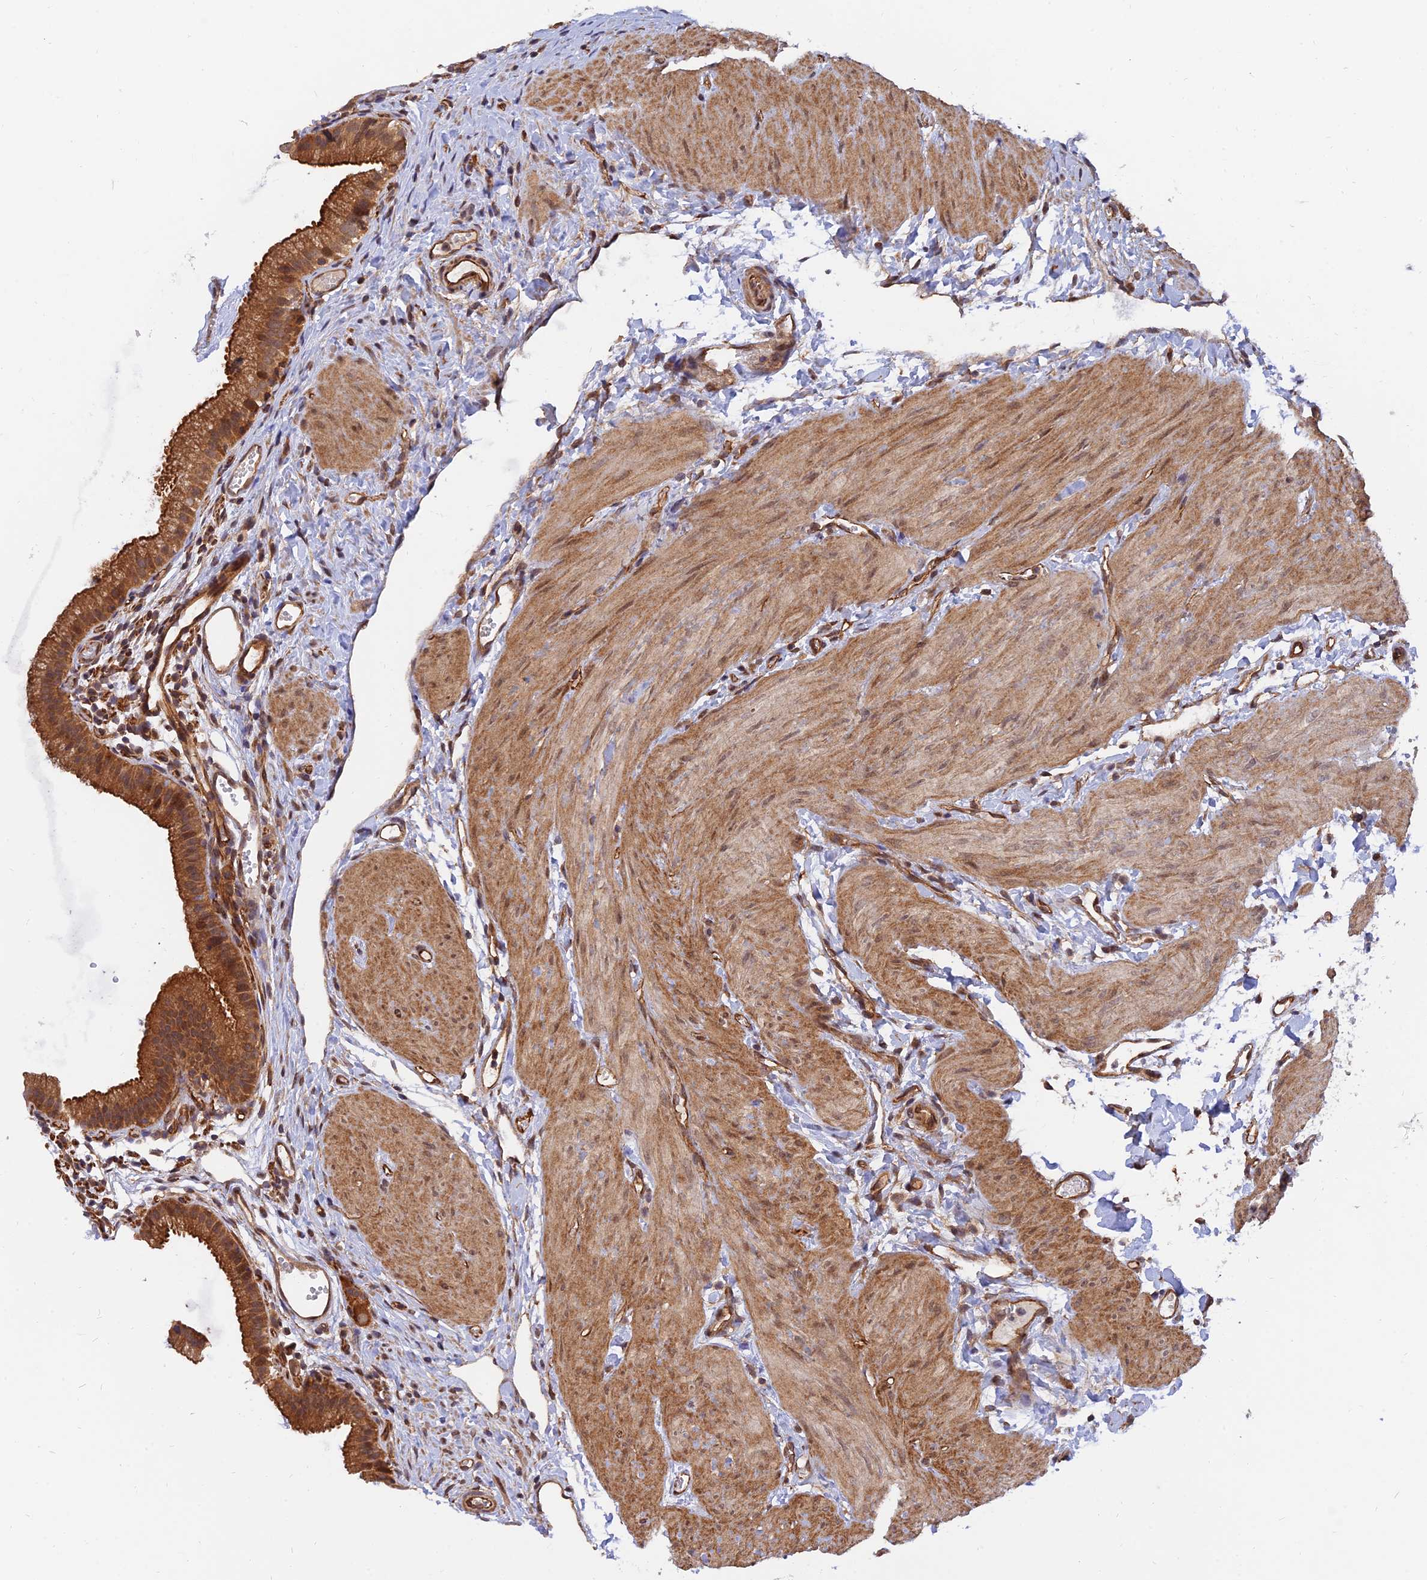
{"staining": {"intensity": "strong", "quantity": ">75%", "location": "cytoplasmic/membranous,nuclear"}, "tissue": "gallbladder", "cell_type": "Glandular cells", "image_type": "normal", "snomed": [{"axis": "morphology", "description": "Normal tissue, NOS"}, {"axis": "topography", "description": "Gallbladder"}], "caption": "Gallbladder stained with IHC displays strong cytoplasmic/membranous,nuclear expression in about >75% of glandular cells. (DAB (3,3'-diaminobenzidine) = brown stain, brightfield microscopy at high magnification).", "gene": "WDR41", "patient": {"sex": "female", "age": 26}}